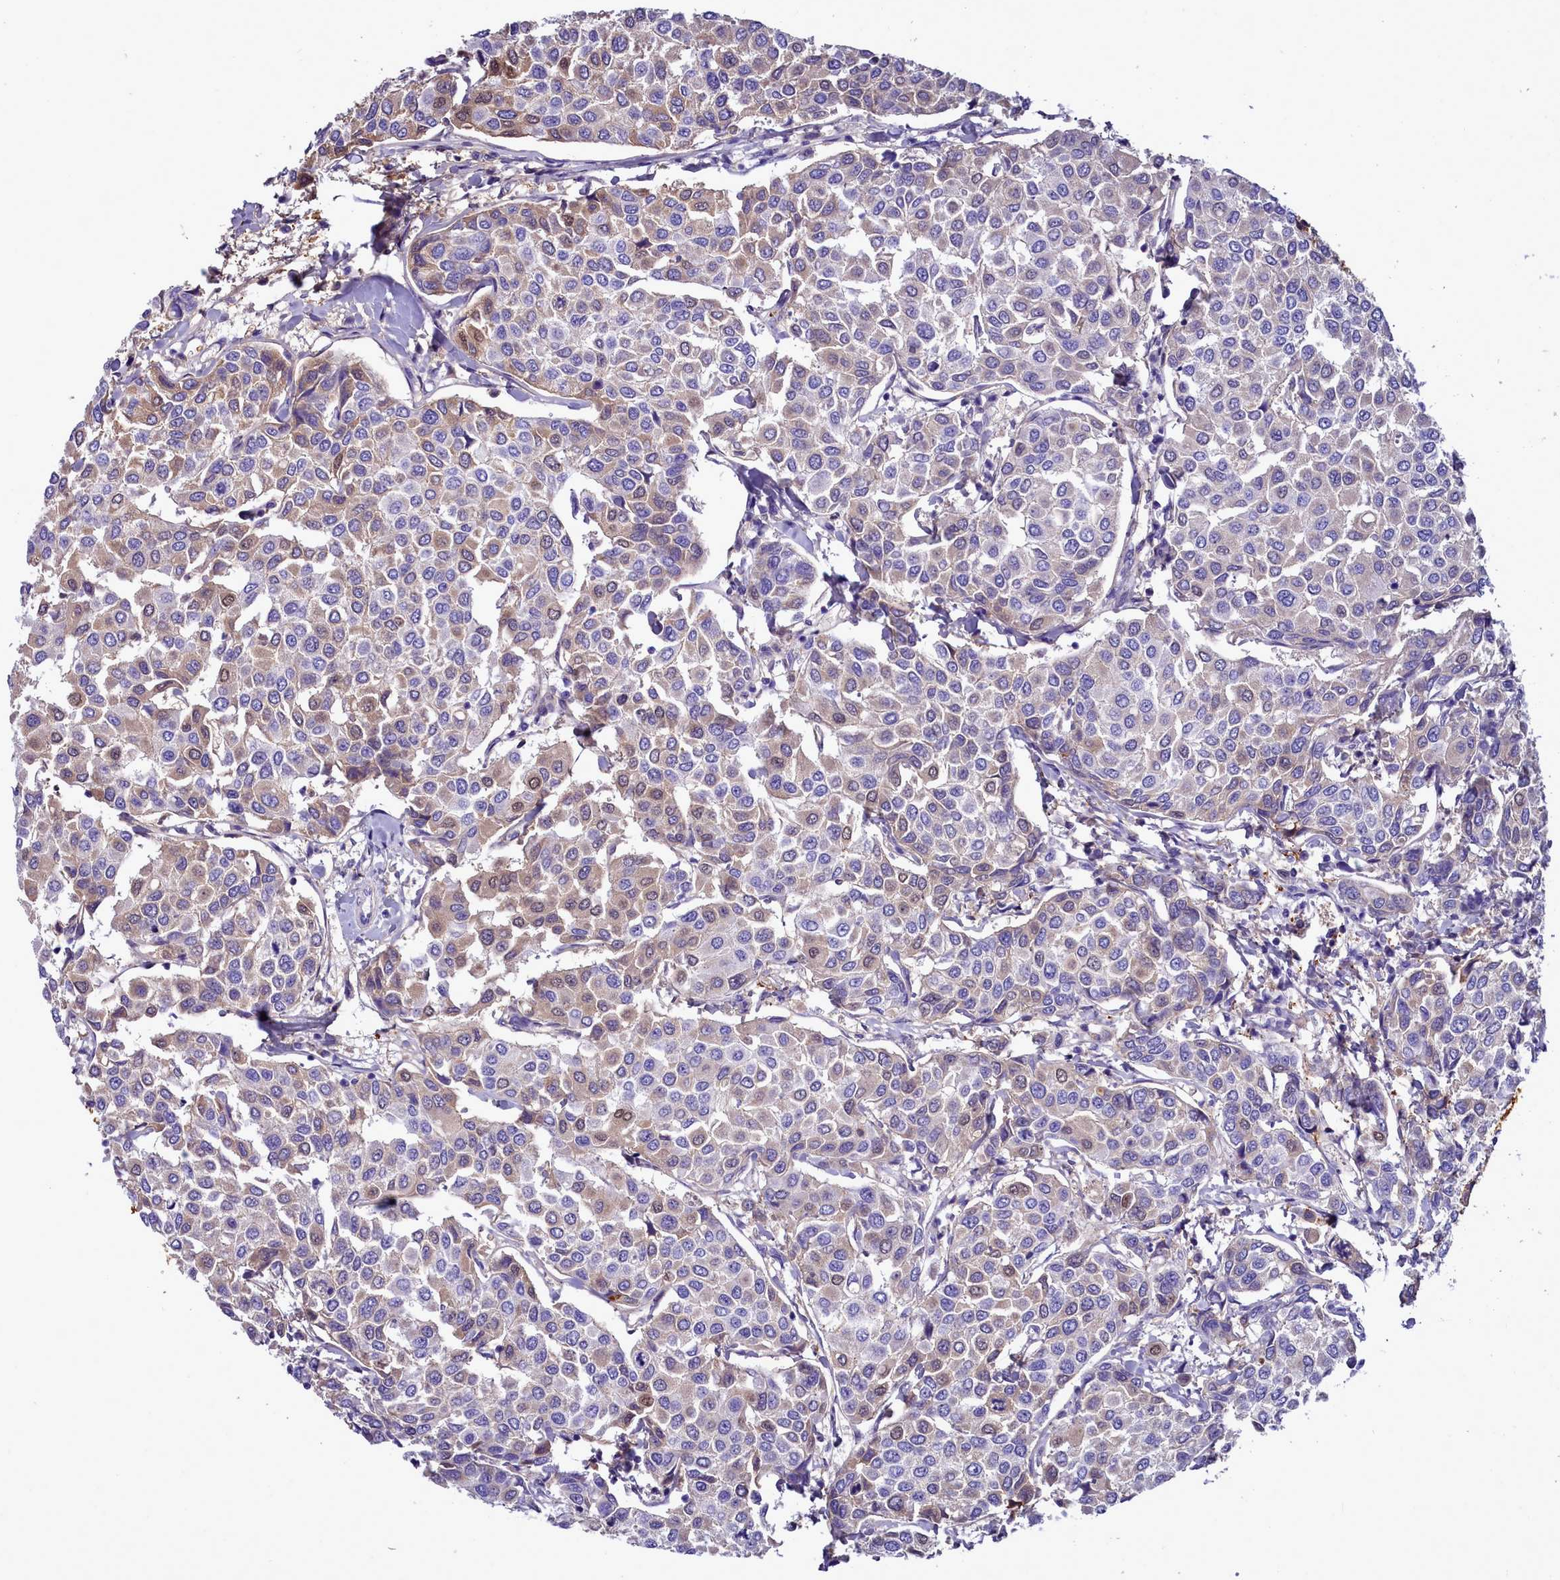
{"staining": {"intensity": "weak", "quantity": "25%-75%", "location": "cytoplasmic/membranous,nuclear"}, "tissue": "breast cancer", "cell_type": "Tumor cells", "image_type": "cancer", "snomed": [{"axis": "morphology", "description": "Duct carcinoma"}, {"axis": "topography", "description": "Breast"}], "caption": "DAB (3,3'-diaminobenzidine) immunohistochemical staining of human breast cancer (intraductal carcinoma) reveals weak cytoplasmic/membranous and nuclear protein staining in about 25%-75% of tumor cells. The staining is performed using DAB brown chromogen to label protein expression. The nuclei are counter-stained blue using hematoxylin.", "gene": "H1-7", "patient": {"sex": "female", "age": 55}}